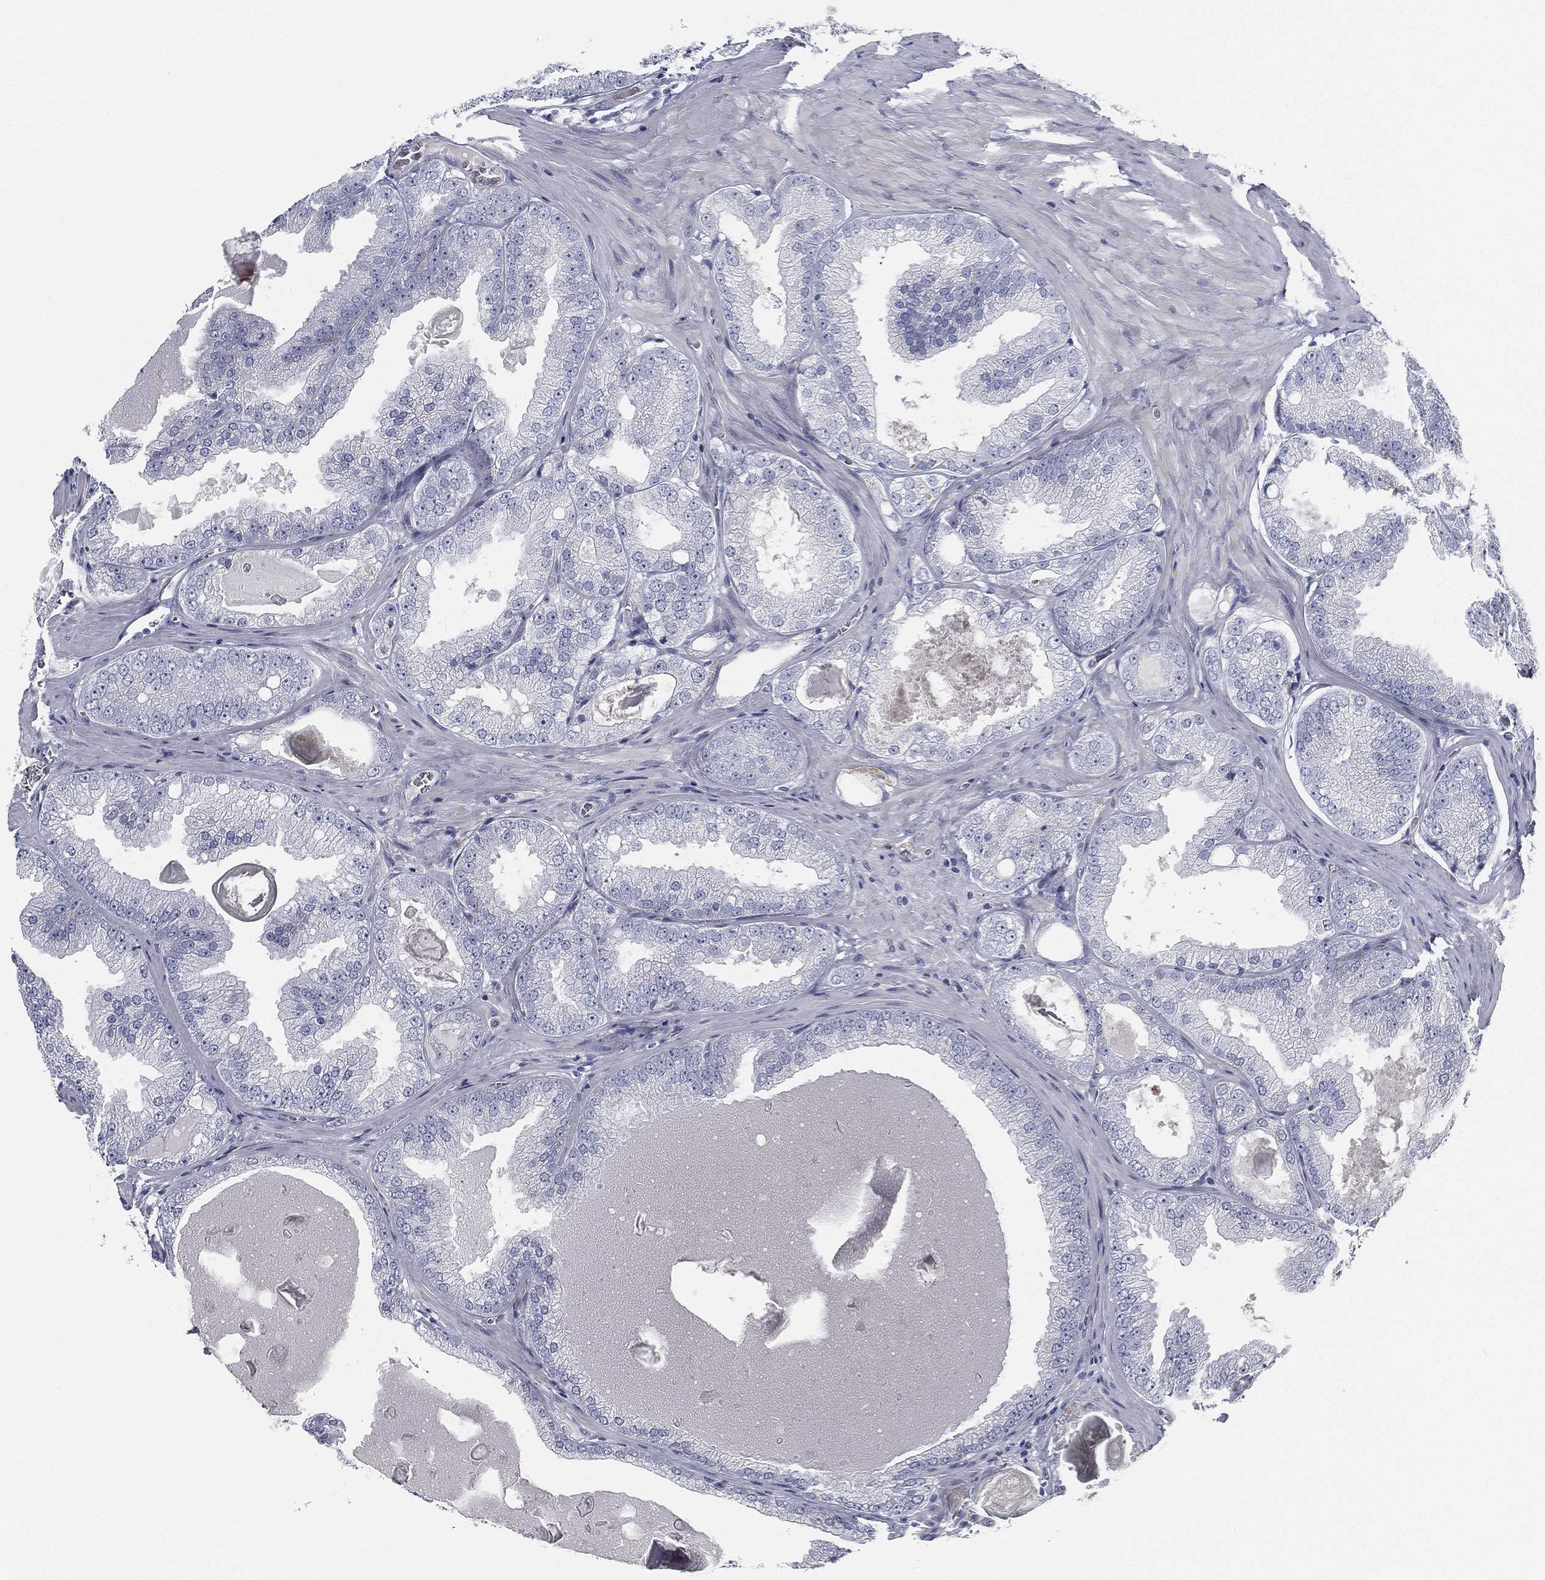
{"staining": {"intensity": "negative", "quantity": "none", "location": "none"}, "tissue": "prostate cancer", "cell_type": "Tumor cells", "image_type": "cancer", "snomed": [{"axis": "morphology", "description": "Adenocarcinoma, Low grade"}, {"axis": "topography", "description": "Prostate"}], "caption": "An IHC photomicrograph of prostate adenocarcinoma (low-grade) is shown. There is no staining in tumor cells of prostate adenocarcinoma (low-grade).", "gene": "SPPL2C", "patient": {"sex": "male", "age": 72}}